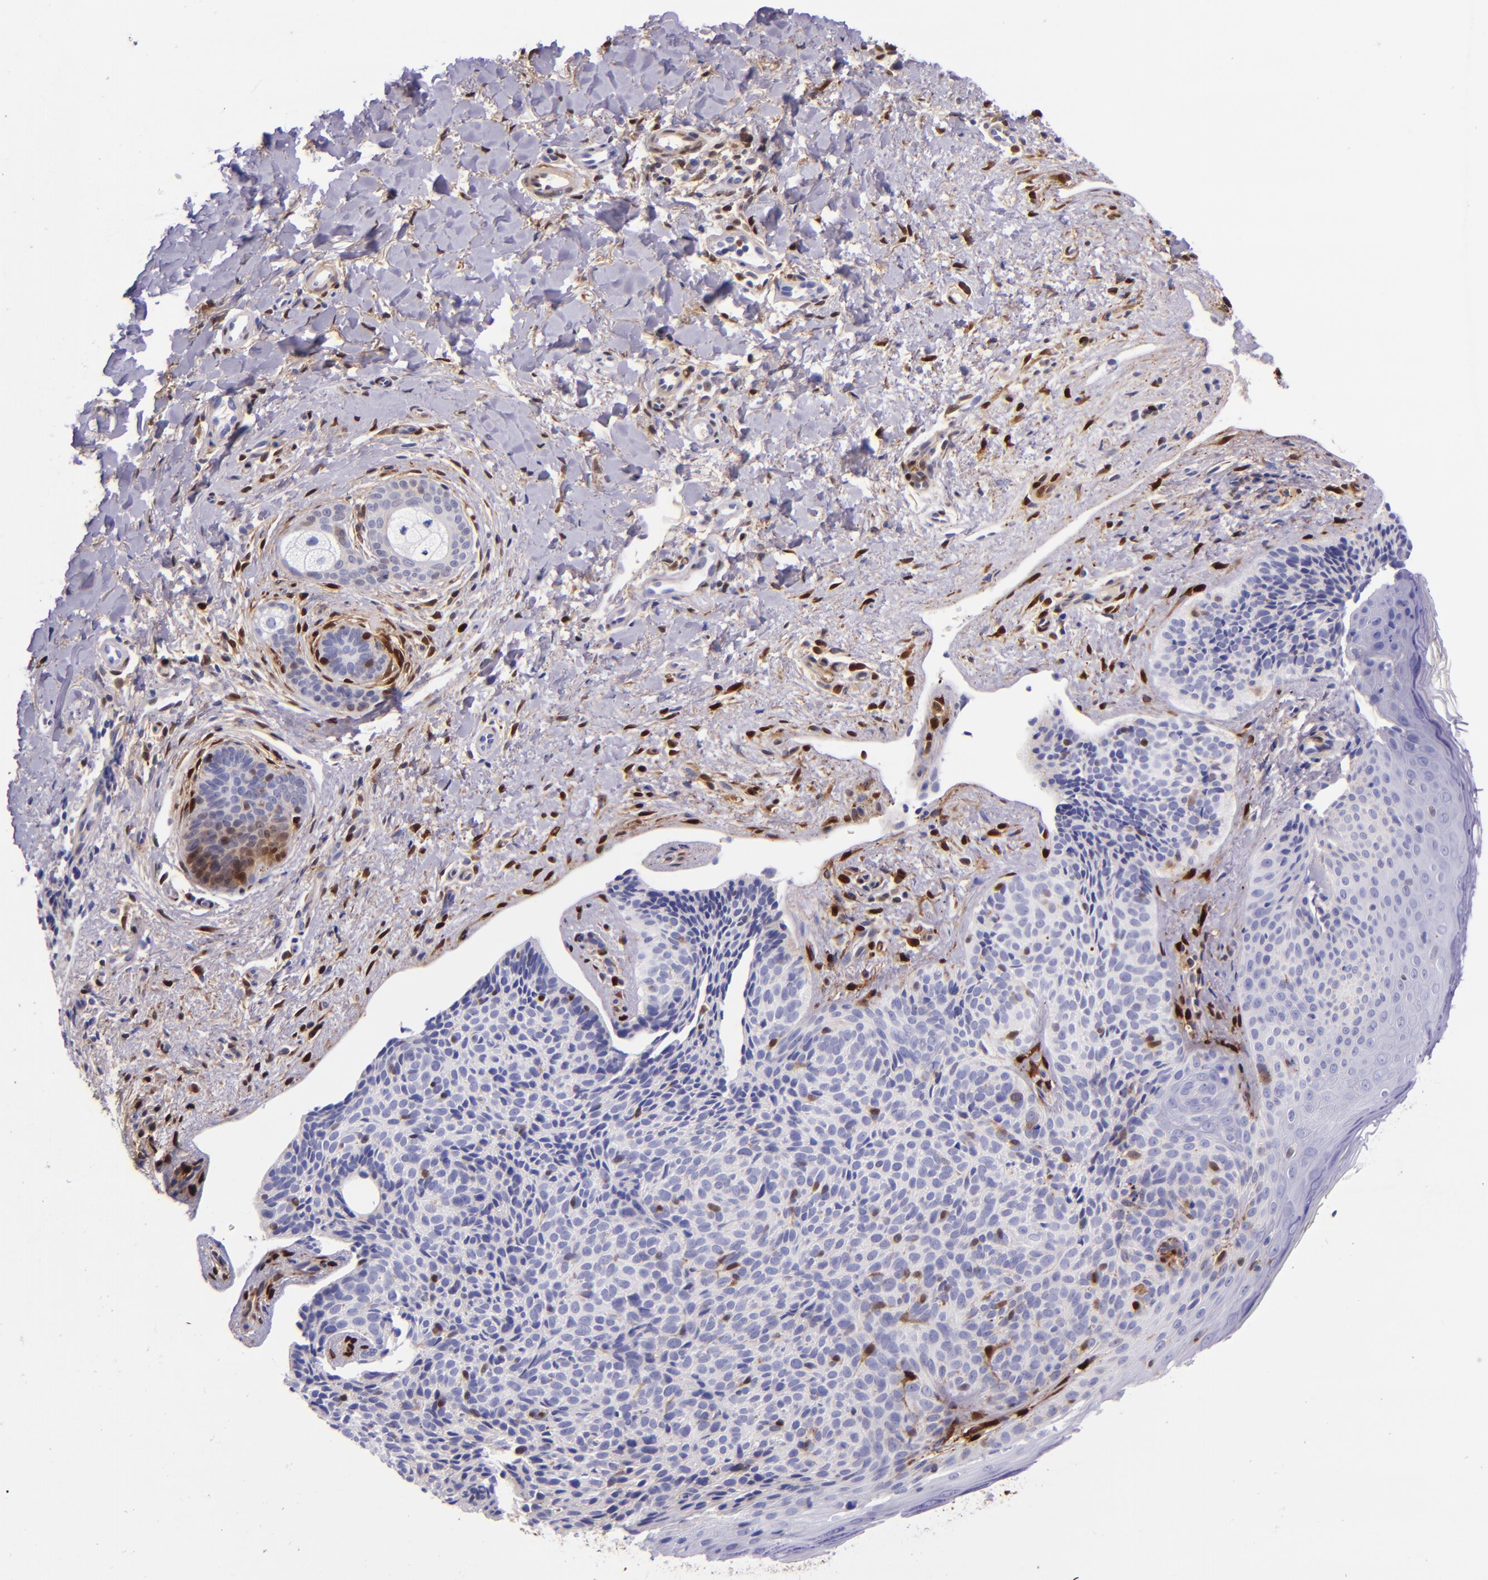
{"staining": {"intensity": "negative", "quantity": "none", "location": "none"}, "tissue": "skin cancer", "cell_type": "Tumor cells", "image_type": "cancer", "snomed": [{"axis": "morphology", "description": "Basal cell carcinoma"}, {"axis": "topography", "description": "Skin"}], "caption": "IHC micrograph of neoplastic tissue: human skin cancer (basal cell carcinoma) stained with DAB shows no significant protein expression in tumor cells. (DAB (3,3'-diaminobenzidine) immunohistochemistry with hematoxylin counter stain).", "gene": "LGALS1", "patient": {"sex": "female", "age": 78}}